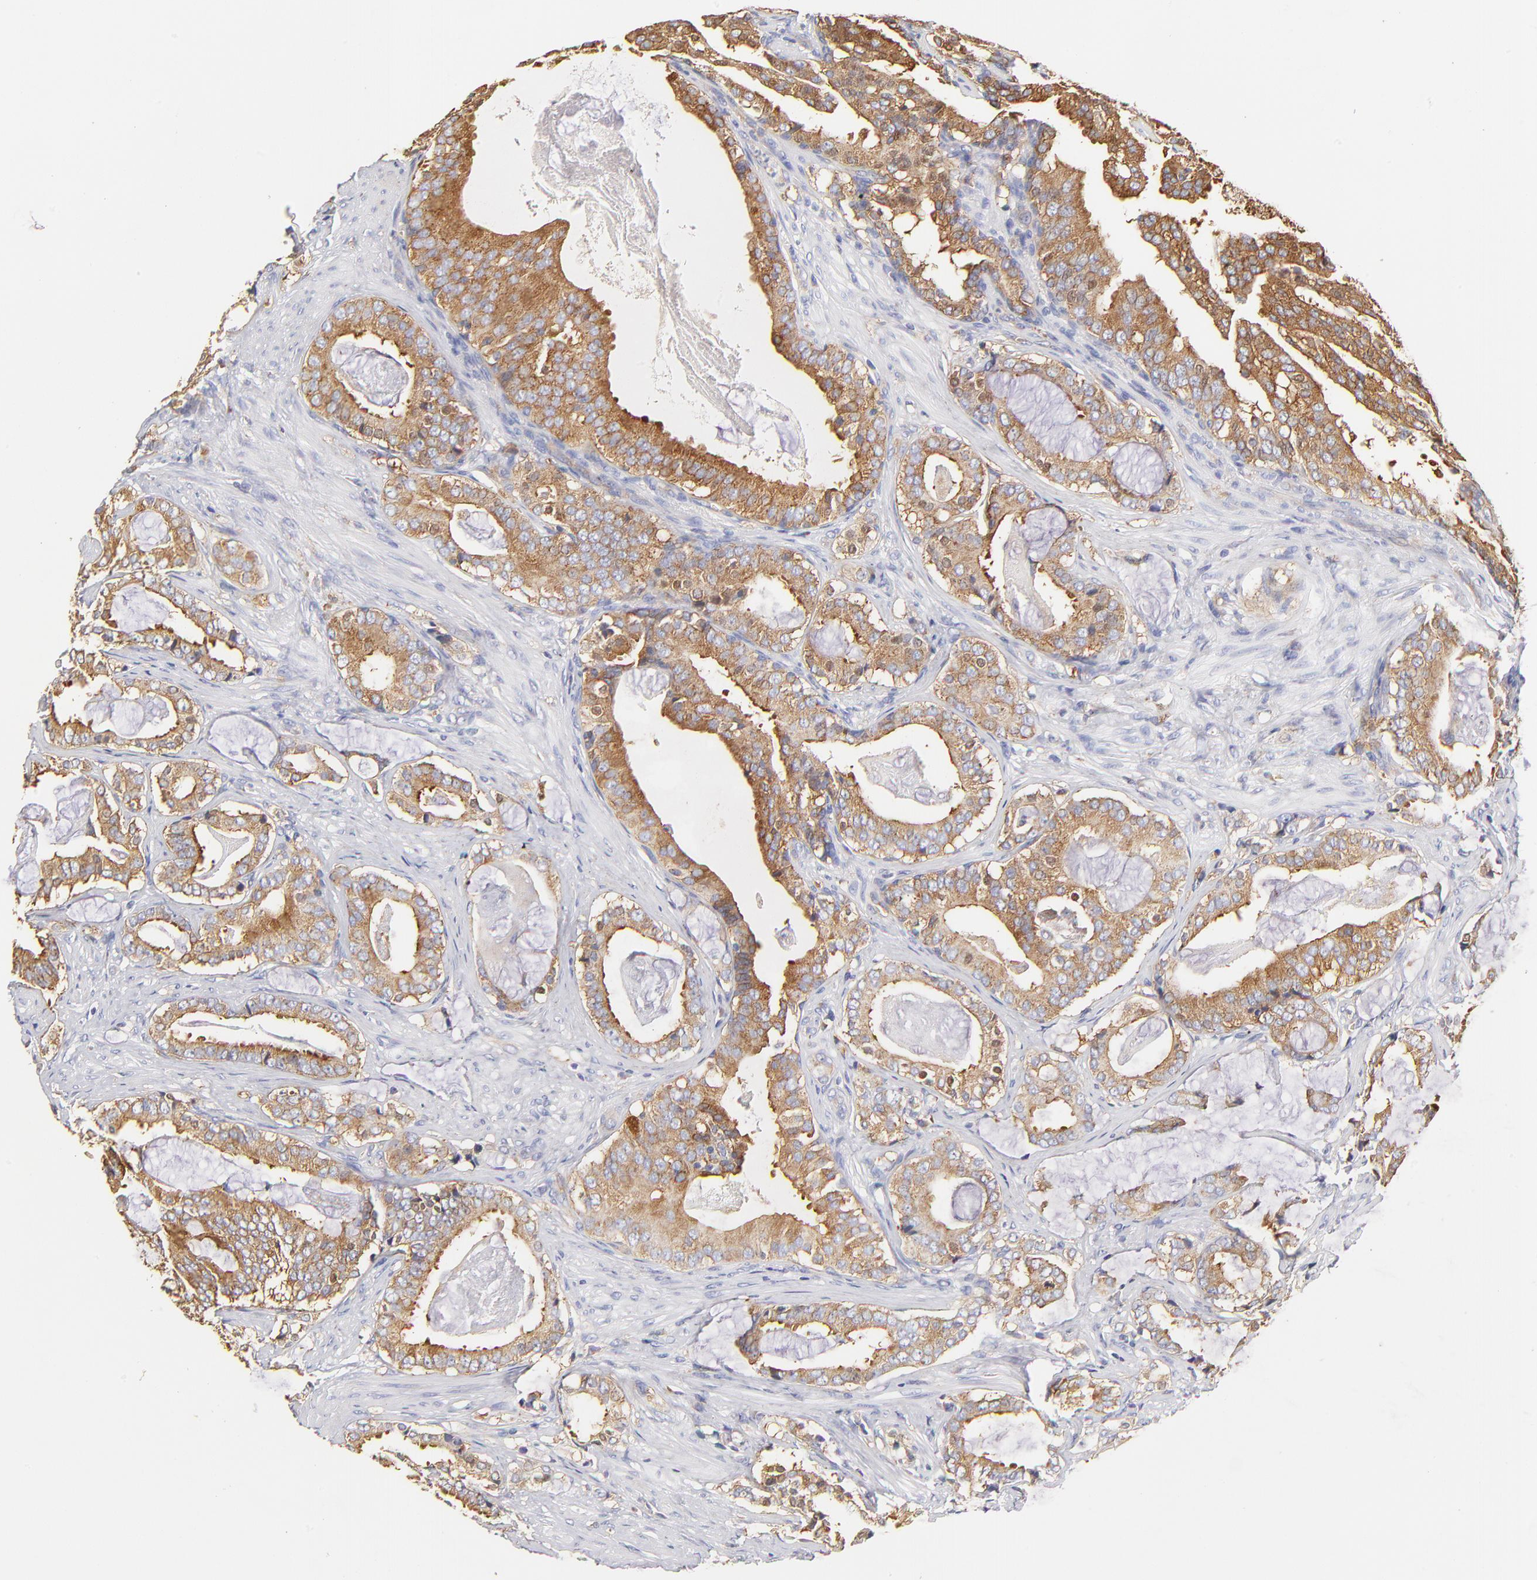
{"staining": {"intensity": "moderate", "quantity": ">75%", "location": "cytoplasmic/membranous"}, "tissue": "prostate cancer", "cell_type": "Tumor cells", "image_type": "cancer", "snomed": [{"axis": "morphology", "description": "Adenocarcinoma, Low grade"}, {"axis": "topography", "description": "Prostate"}], "caption": "An IHC histopathology image of tumor tissue is shown. Protein staining in brown labels moderate cytoplasmic/membranous positivity in low-grade adenocarcinoma (prostate) within tumor cells.", "gene": "CD2AP", "patient": {"sex": "male", "age": 59}}